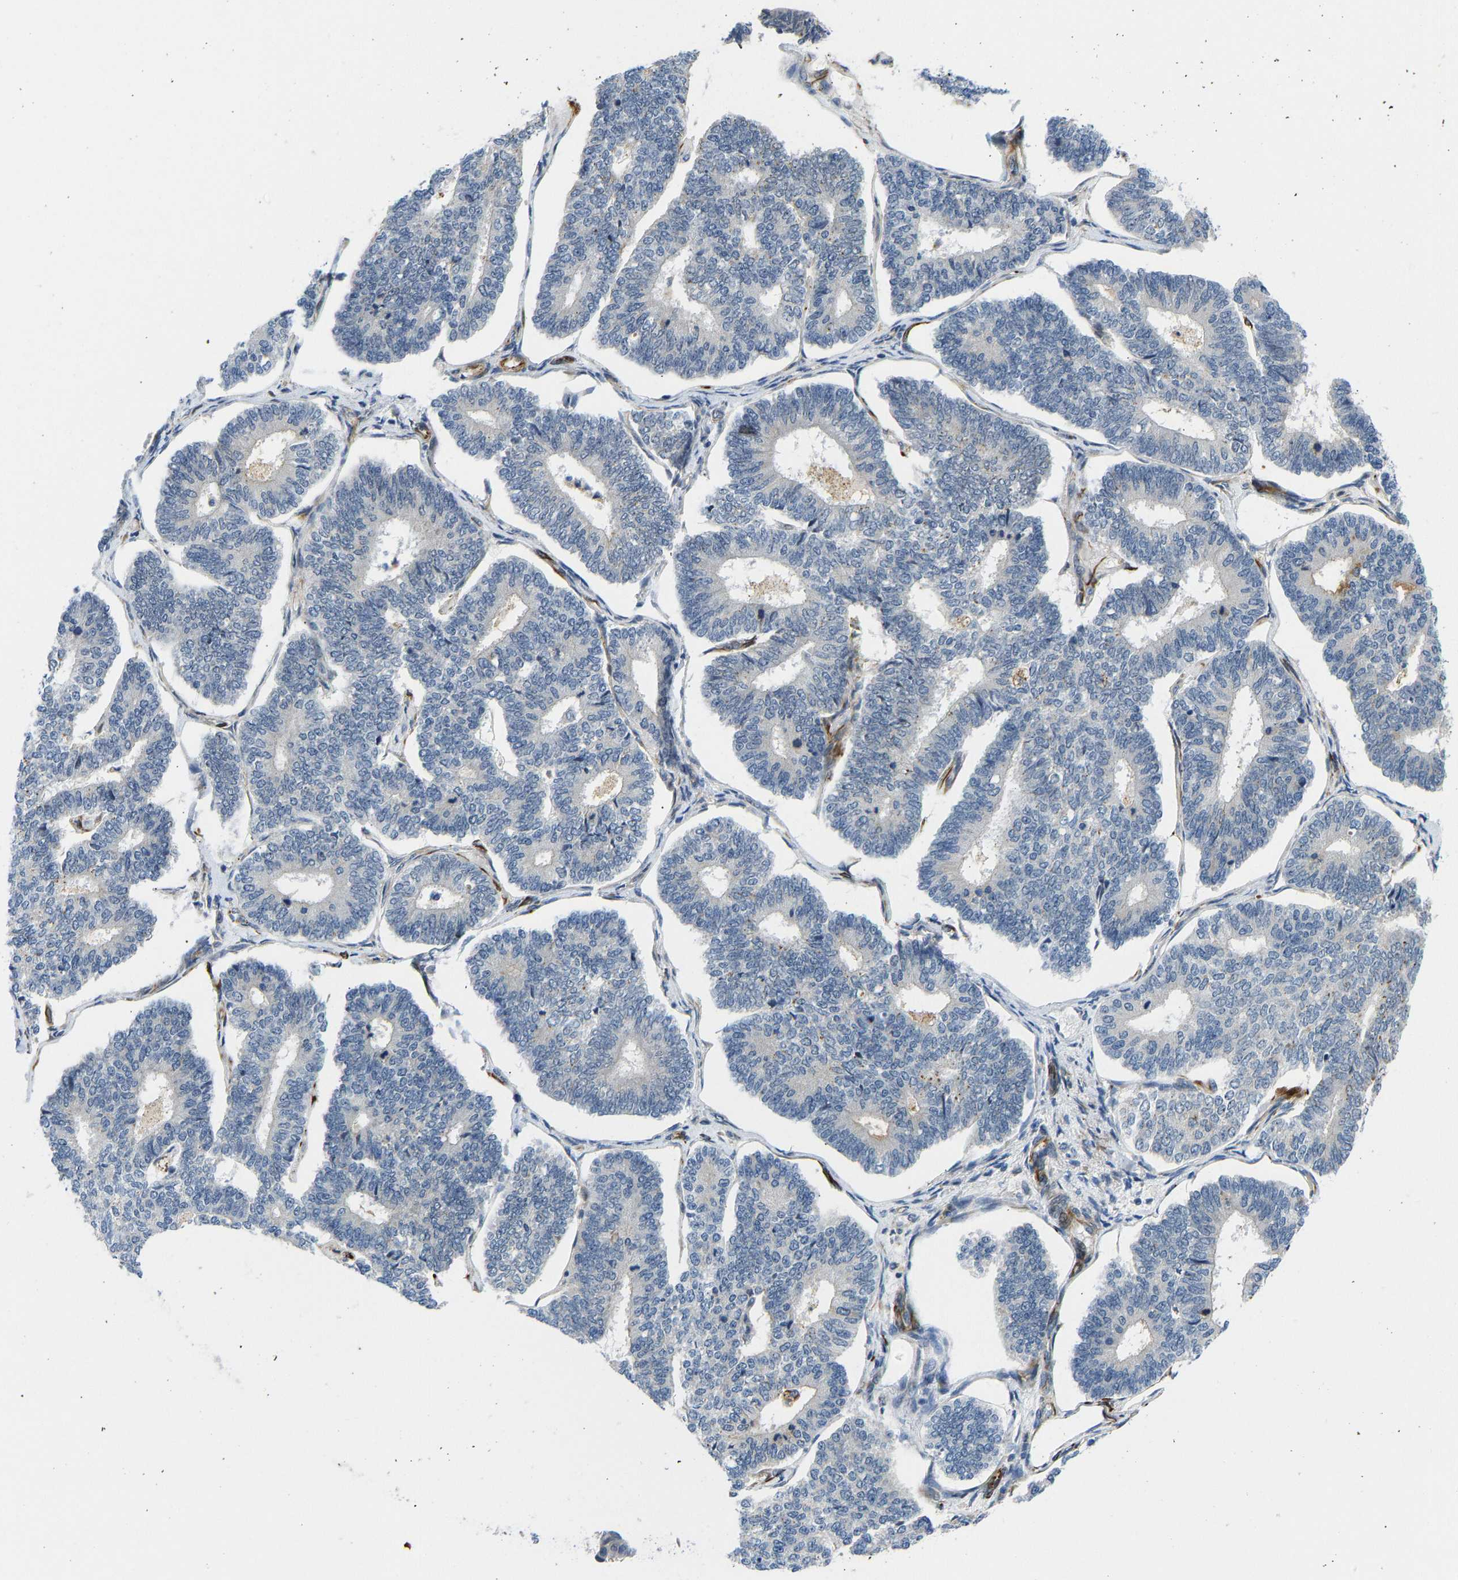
{"staining": {"intensity": "negative", "quantity": "none", "location": "none"}, "tissue": "endometrial cancer", "cell_type": "Tumor cells", "image_type": "cancer", "snomed": [{"axis": "morphology", "description": "Adenocarcinoma, NOS"}, {"axis": "topography", "description": "Endometrium"}], "caption": "IHC of endometrial adenocarcinoma displays no expression in tumor cells.", "gene": "RESF1", "patient": {"sex": "female", "age": 70}}